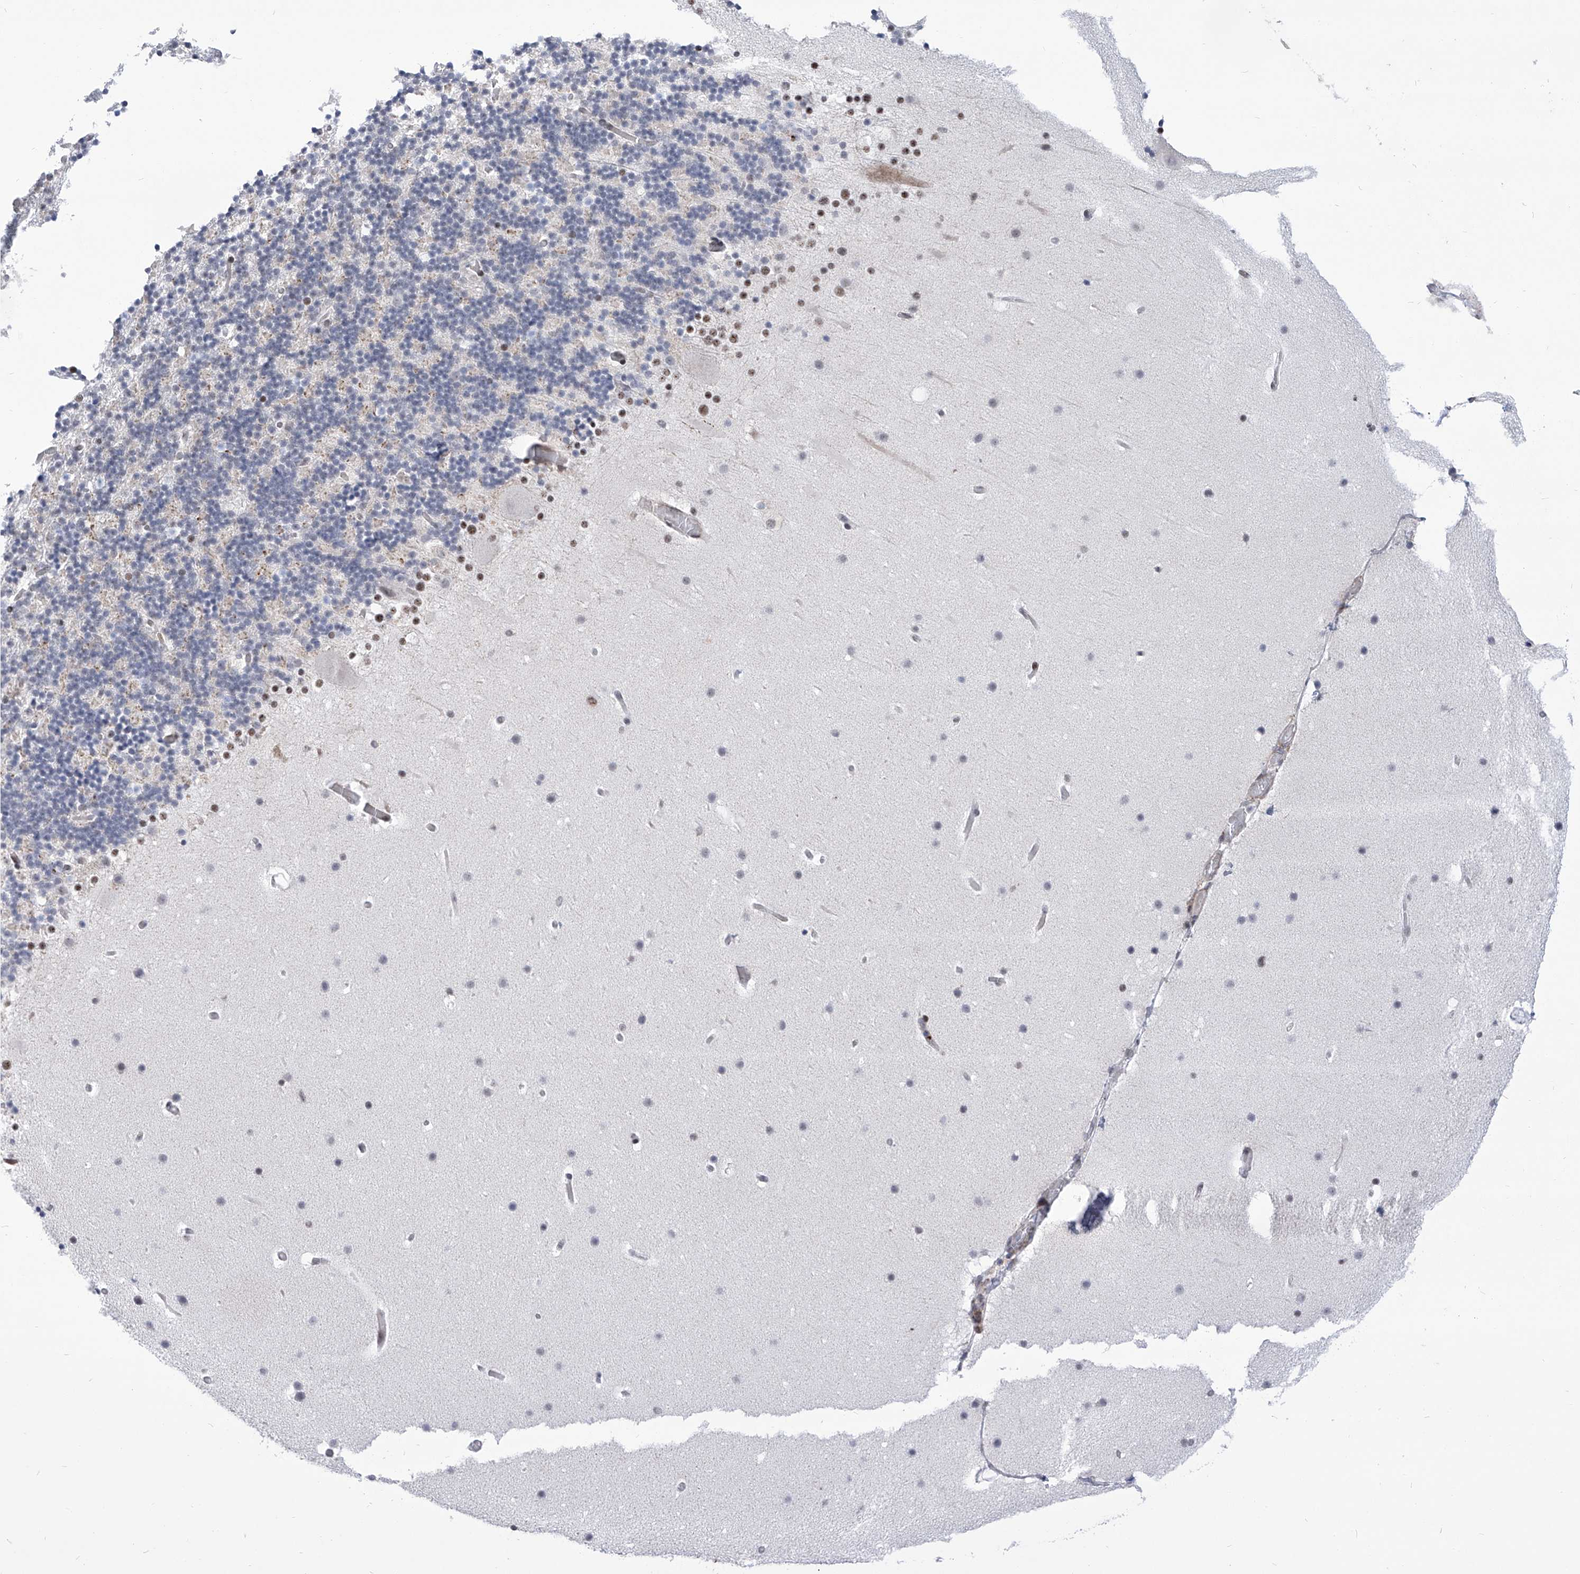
{"staining": {"intensity": "moderate", "quantity": "<25%", "location": "nuclear"}, "tissue": "cerebellum", "cell_type": "Cells in granular layer", "image_type": "normal", "snomed": [{"axis": "morphology", "description": "Normal tissue, NOS"}, {"axis": "topography", "description": "Cerebellum"}], "caption": "Protein expression by immunohistochemistry exhibits moderate nuclear positivity in about <25% of cells in granular layer in normal cerebellum. The protein of interest is shown in brown color, while the nuclei are stained blue.", "gene": "CEP290", "patient": {"sex": "male", "age": 57}}